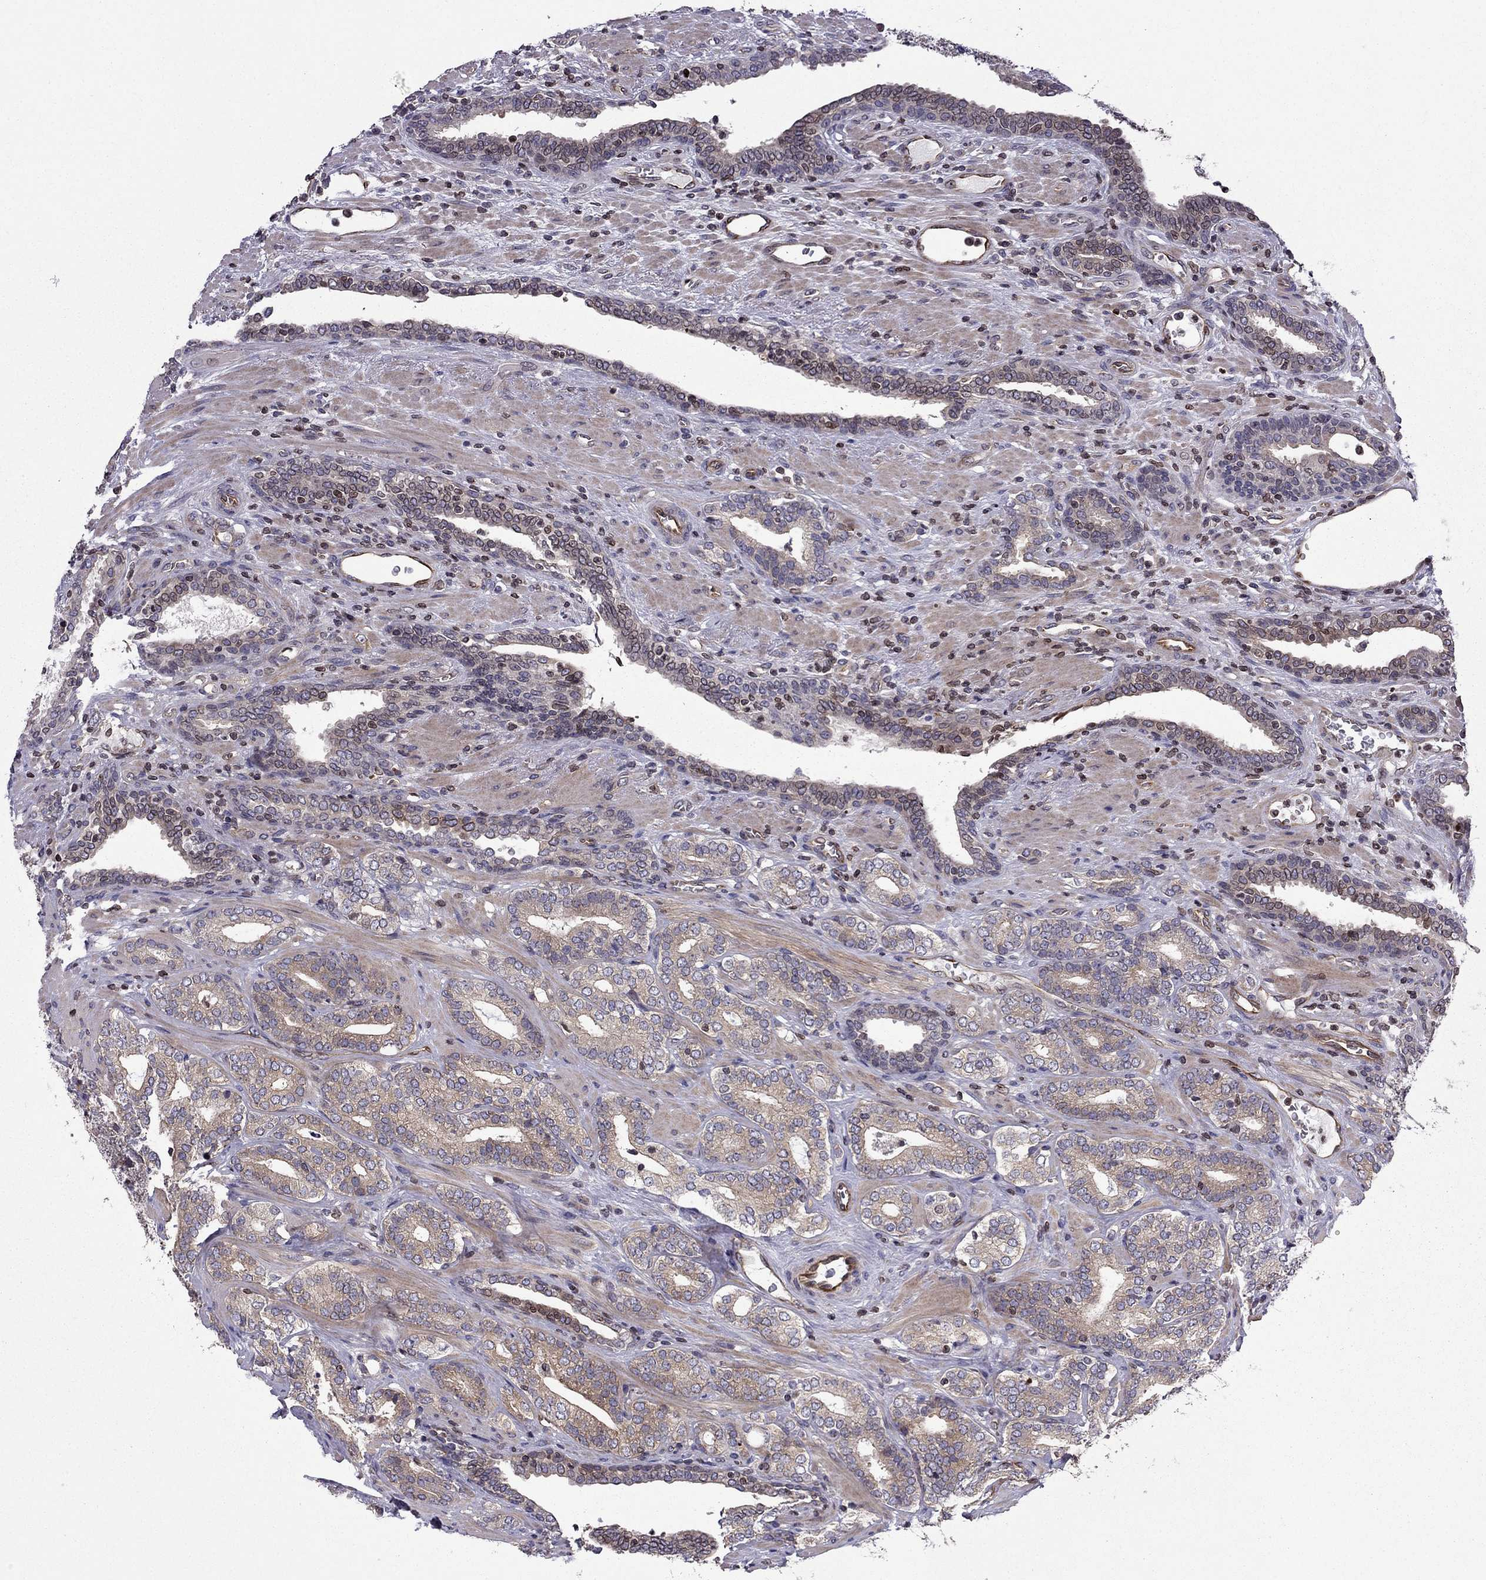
{"staining": {"intensity": "negative", "quantity": "none", "location": "none"}, "tissue": "prostate cancer", "cell_type": "Tumor cells", "image_type": "cancer", "snomed": [{"axis": "morphology", "description": "Adenocarcinoma, Low grade"}, {"axis": "topography", "description": "Prostate"}], "caption": "Immunohistochemistry (IHC) of prostate cancer demonstrates no expression in tumor cells. (DAB (3,3'-diaminobenzidine) immunohistochemistry (IHC) with hematoxylin counter stain).", "gene": "CDC42BPA", "patient": {"sex": "male", "age": 61}}